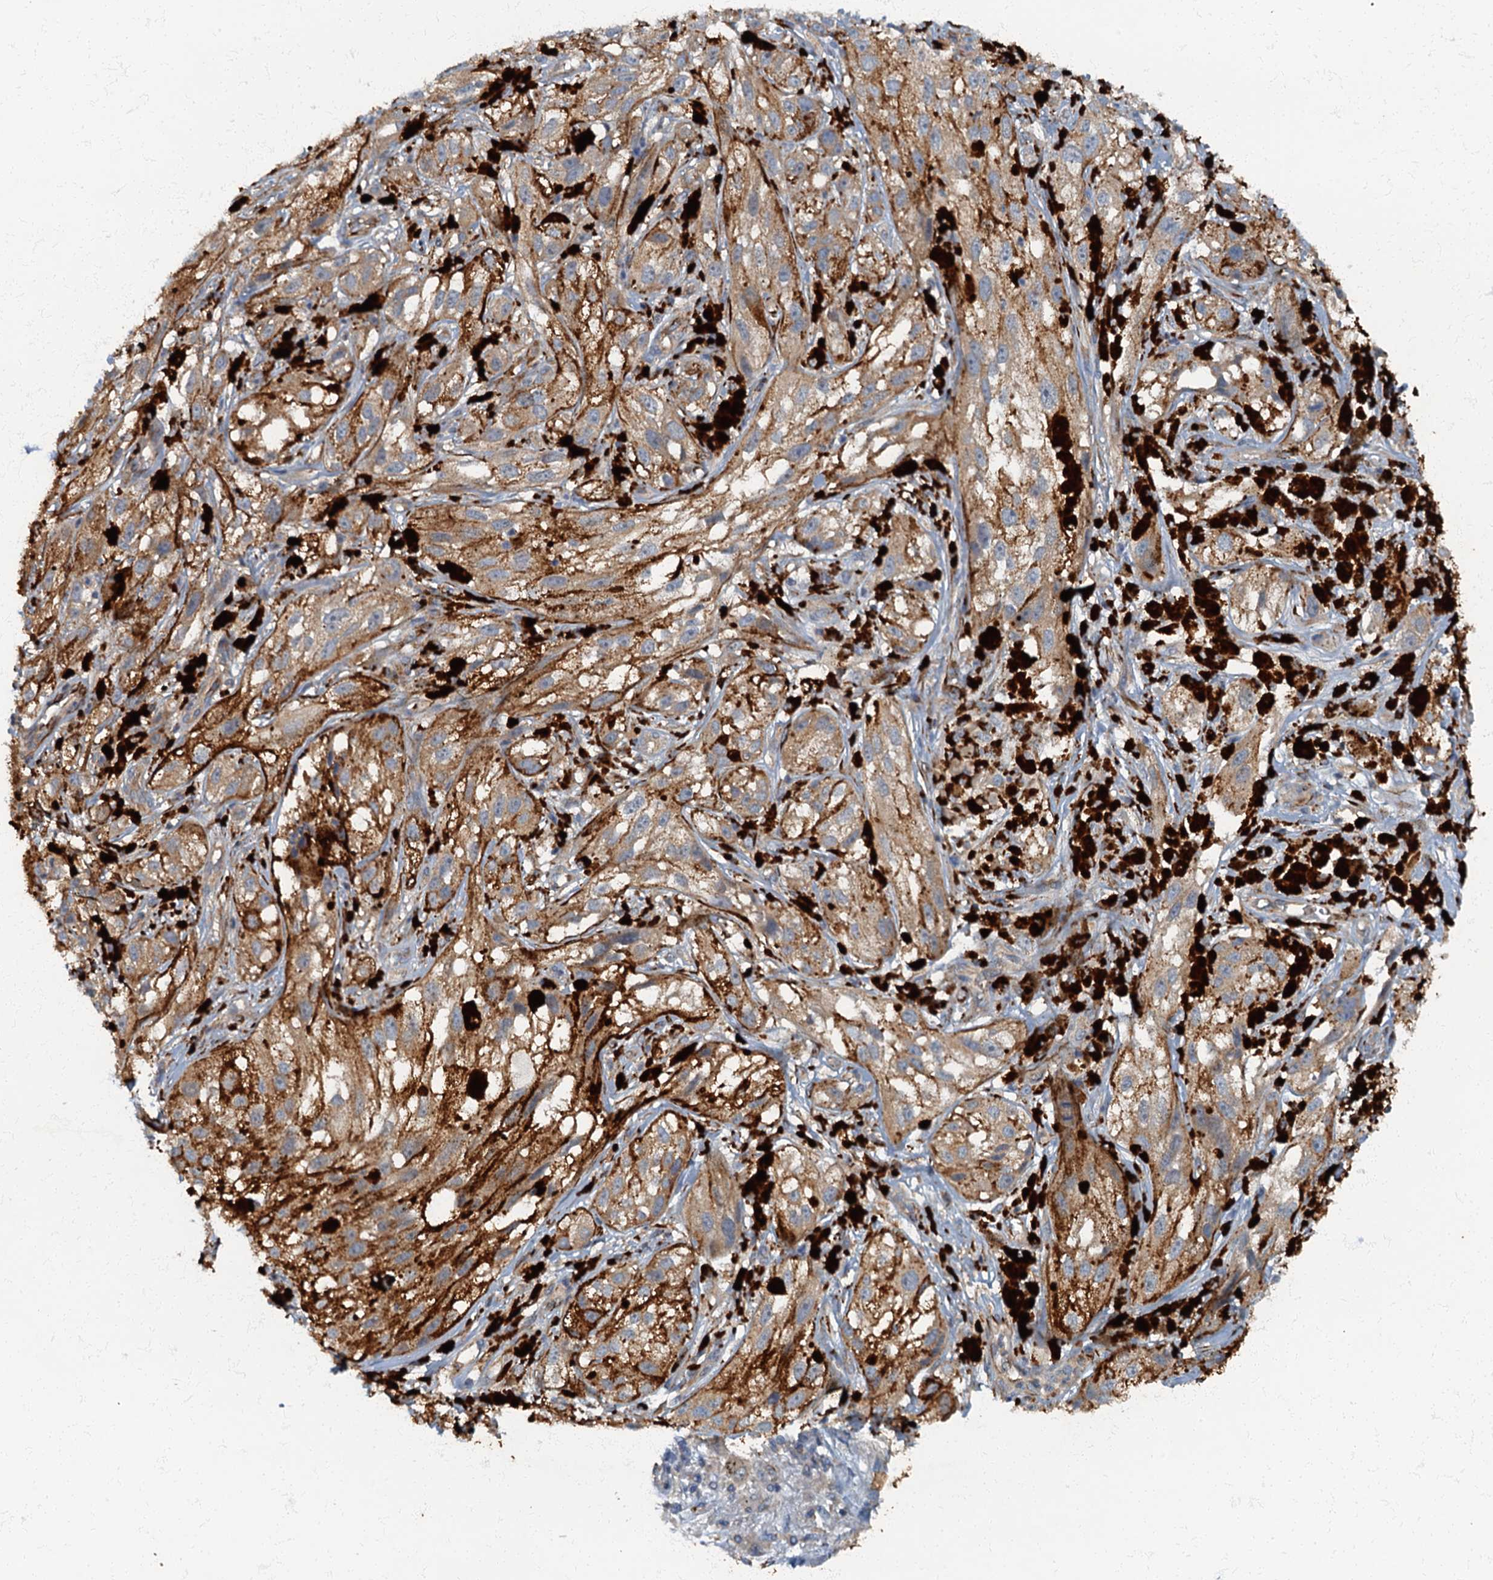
{"staining": {"intensity": "weak", "quantity": ">75%", "location": "cytoplasmic/membranous"}, "tissue": "melanoma", "cell_type": "Tumor cells", "image_type": "cancer", "snomed": [{"axis": "morphology", "description": "Malignant melanoma, NOS"}, {"axis": "topography", "description": "Skin"}], "caption": "DAB immunohistochemical staining of melanoma reveals weak cytoplasmic/membranous protein positivity in approximately >75% of tumor cells. (IHC, brightfield microscopy, high magnification).", "gene": "ARL11", "patient": {"sex": "male", "age": 88}}